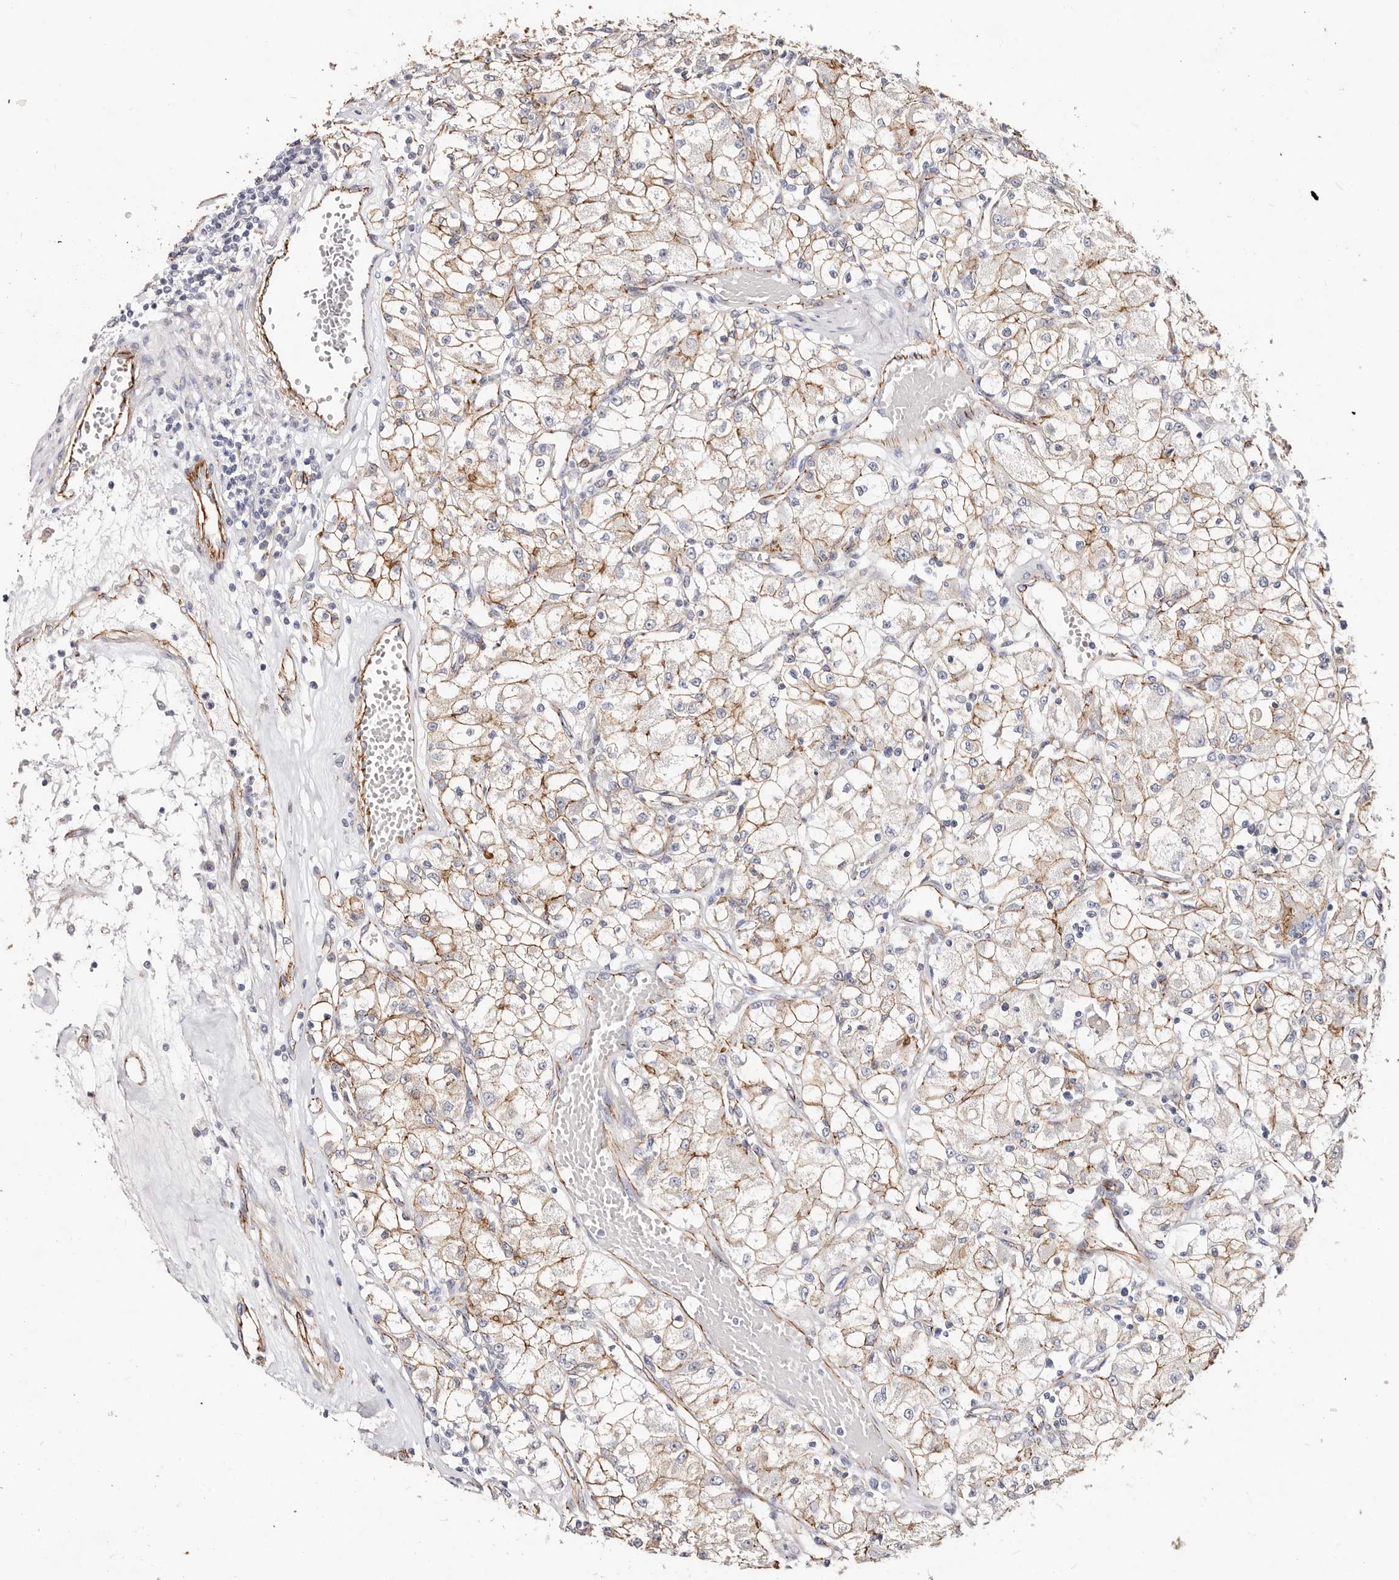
{"staining": {"intensity": "moderate", "quantity": ">75%", "location": "cytoplasmic/membranous"}, "tissue": "renal cancer", "cell_type": "Tumor cells", "image_type": "cancer", "snomed": [{"axis": "morphology", "description": "Adenocarcinoma, NOS"}, {"axis": "topography", "description": "Kidney"}], "caption": "Immunohistochemistry (IHC) photomicrograph of neoplastic tissue: human renal adenocarcinoma stained using immunohistochemistry exhibits medium levels of moderate protein expression localized specifically in the cytoplasmic/membranous of tumor cells, appearing as a cytoplasmic/membranous brown color.", "gene": "CTNNB1", "patient": {"sex": "female", "age": 59}}